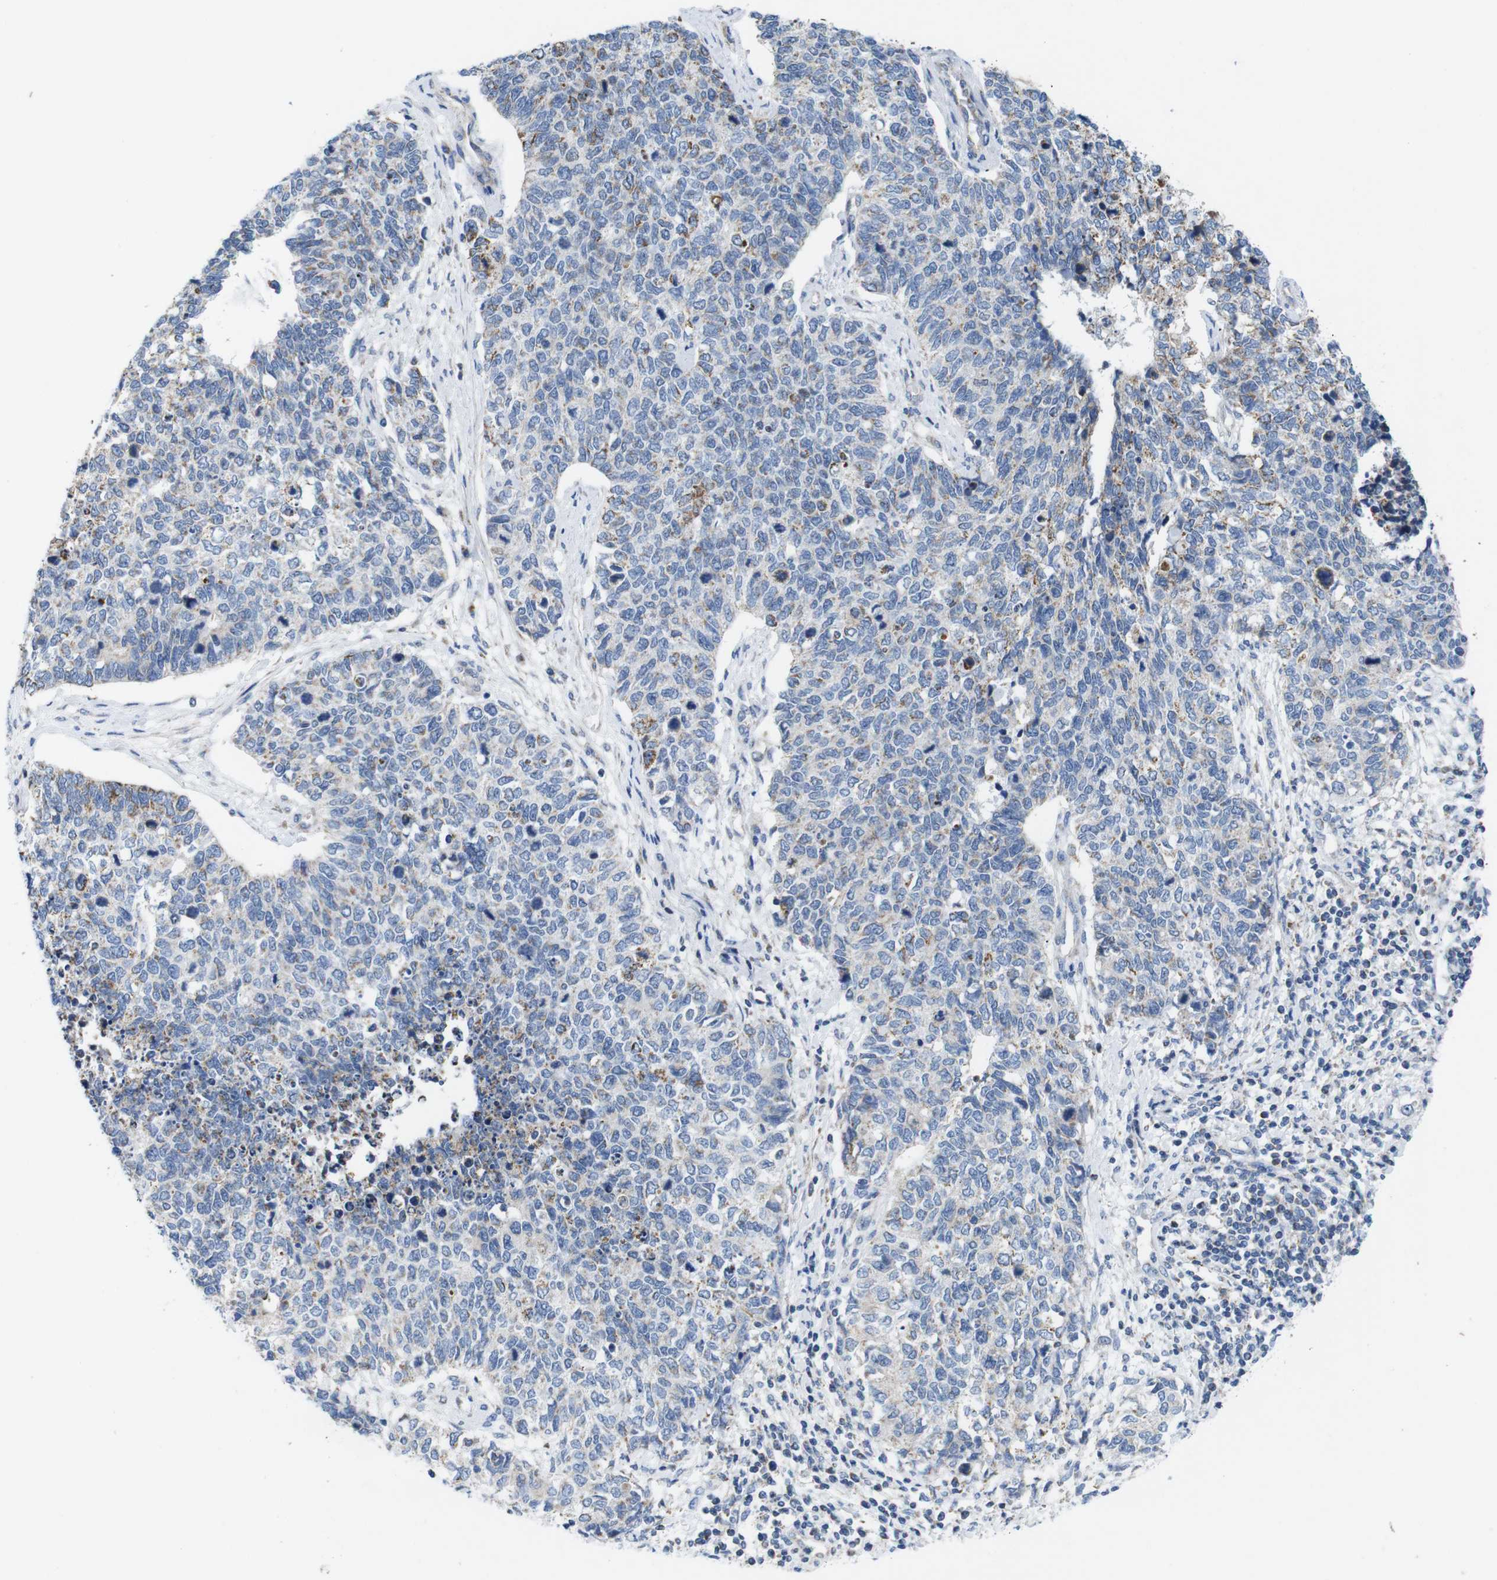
{"staining": {"intensity": "moderate", "quantity": "<25%", "location": "cytoplasmic/membranous"}, "tissue": "cervical cancer", "cell_type": "Tumor cells", "image_type": "cancer", "snomed": [{"axis": "morphology", "description": "Squamous cell carcinoma, NOS"}, {"axis": "topography", "description": "Cervix"}], "caption": "A histopathology image of cervical squamous cell carcinoma stained for a protein displays moderate cytoplasmic/membranous brown staining in tumor cells.", "gene": "F2RL1", "patient": {"sex": "female", "age": 63}}